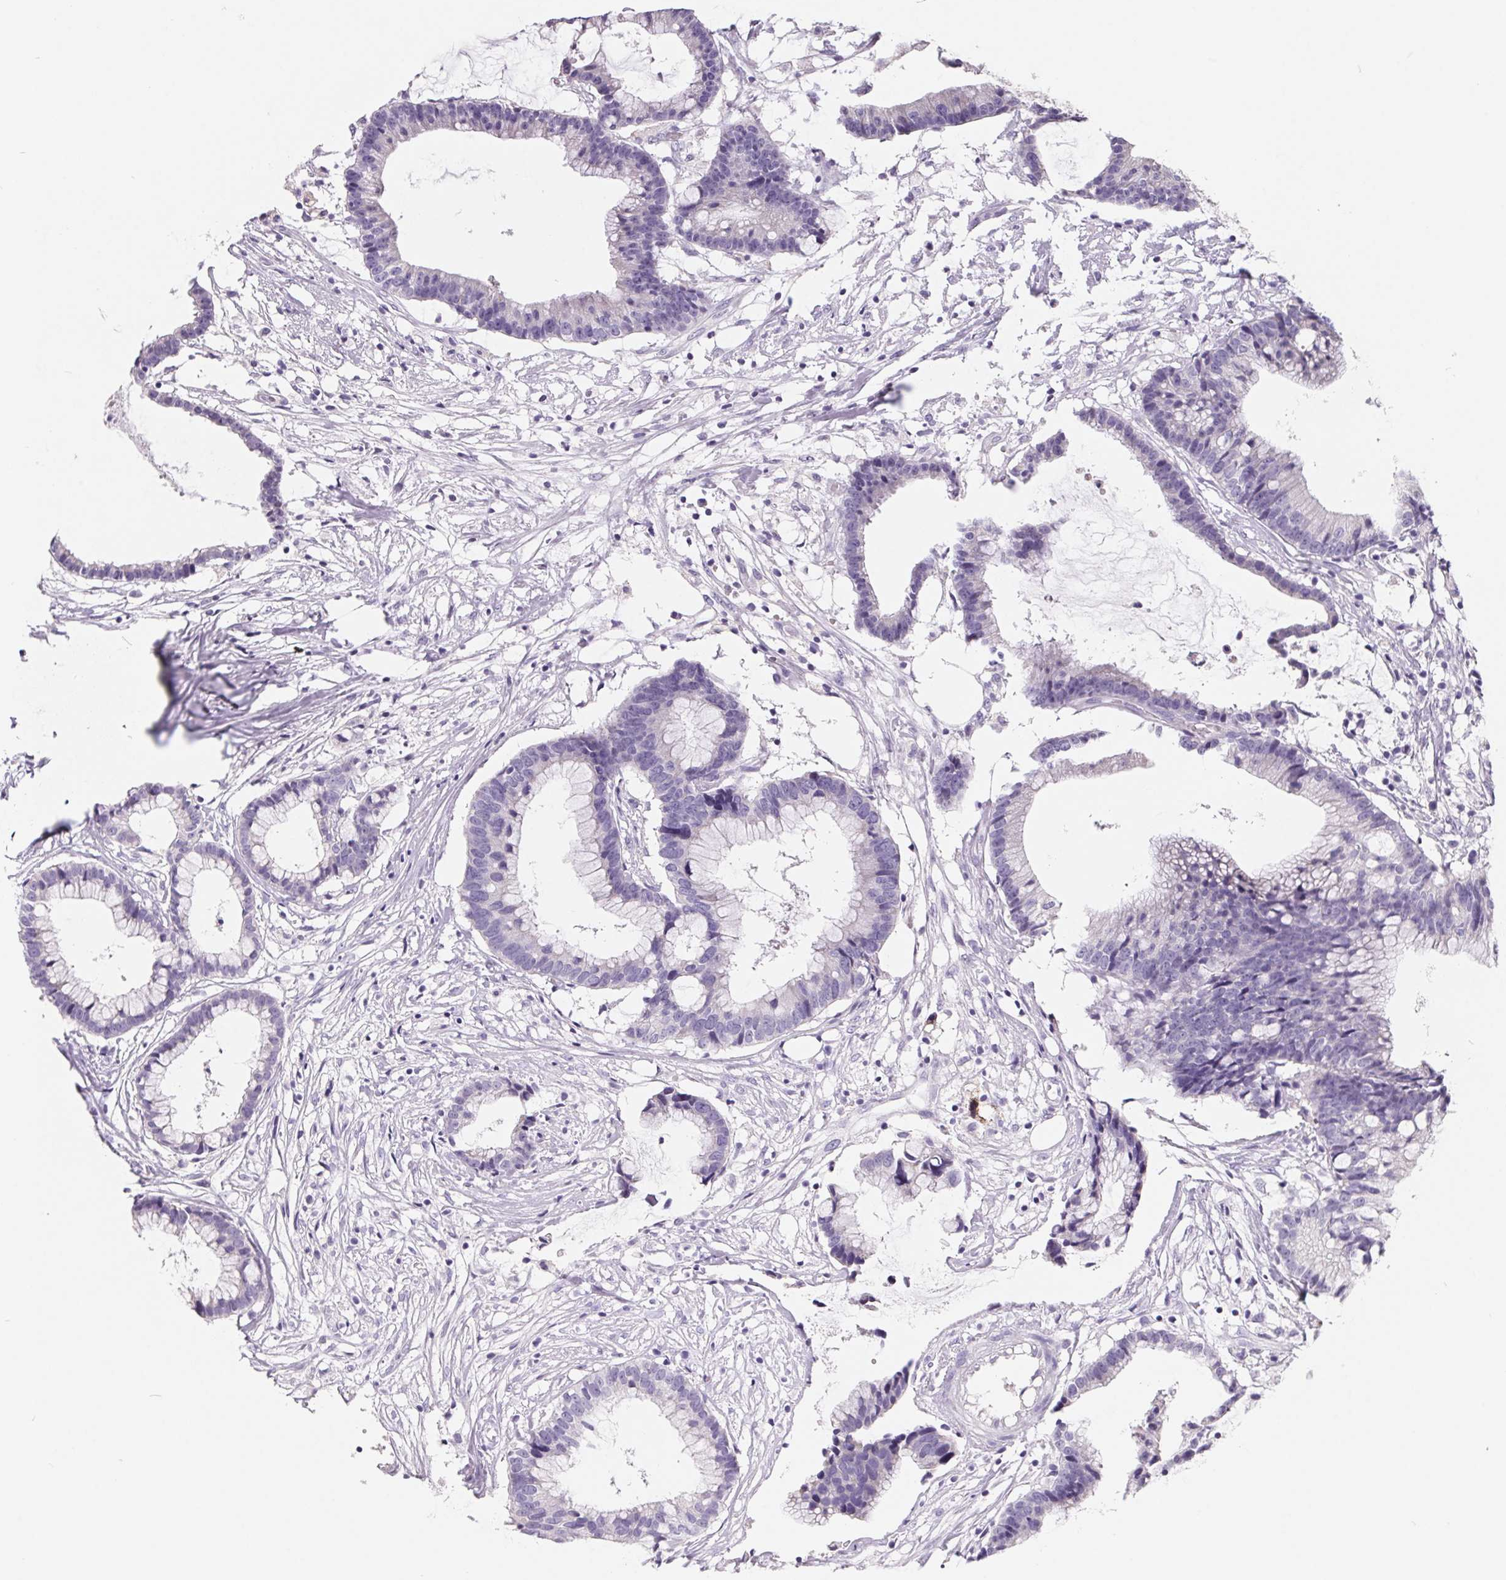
{"staining": {"intensity": "negative", "quantity": "none", "location": "none"}, "tissue": "colorectal cancer", "cell_type": "Tumor cells", "image_type": "cancer", "snomed": [{"axis": "morphology", "description": "Adenocarcinoma, NOS"}, {"axis": "topography", "description": "Colon"}], "caption": "Adenocarcinoma (colorectal) was stained to show a protein in brown. There is no significant expression in tumor cells.", "gene": "FDX1", "patient": {"sex": "female", "age": 78}}